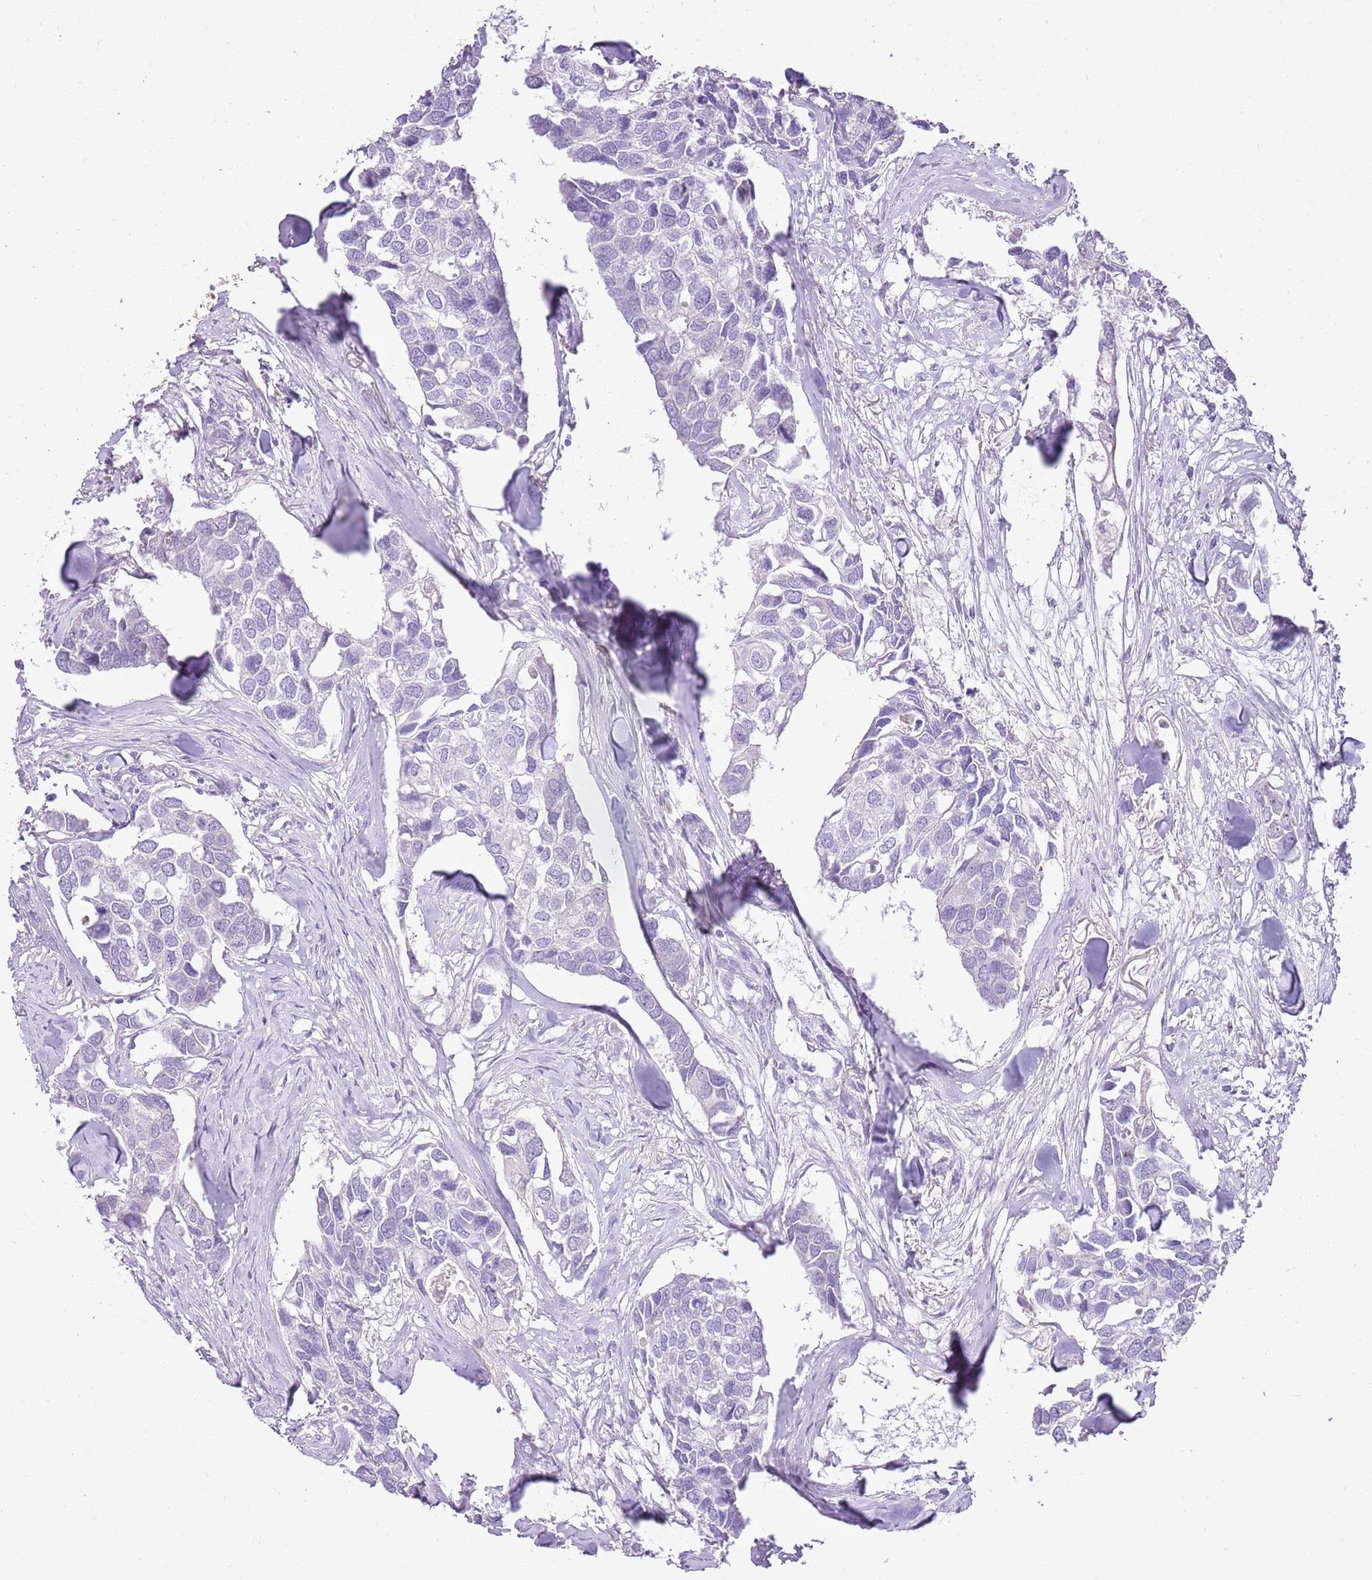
{"staining": {"intensity": "negative", "quantity": "none", "location": "none"}, "tissue": "breast cancer", "cell_type": "Tumor cells", "image_type": "cancer", "snomed": [{"axis": "morphology", "description": "Duct carcinoma"}, {"axis": "topography", "description": "Breast"}], "caption": "Immunohistochemical staining of breast infiltrating ductal carcinoma displays no significant staining in tumor cells.", "gene": "XPO7", "patient": {"sex": "female", "age": 83}}